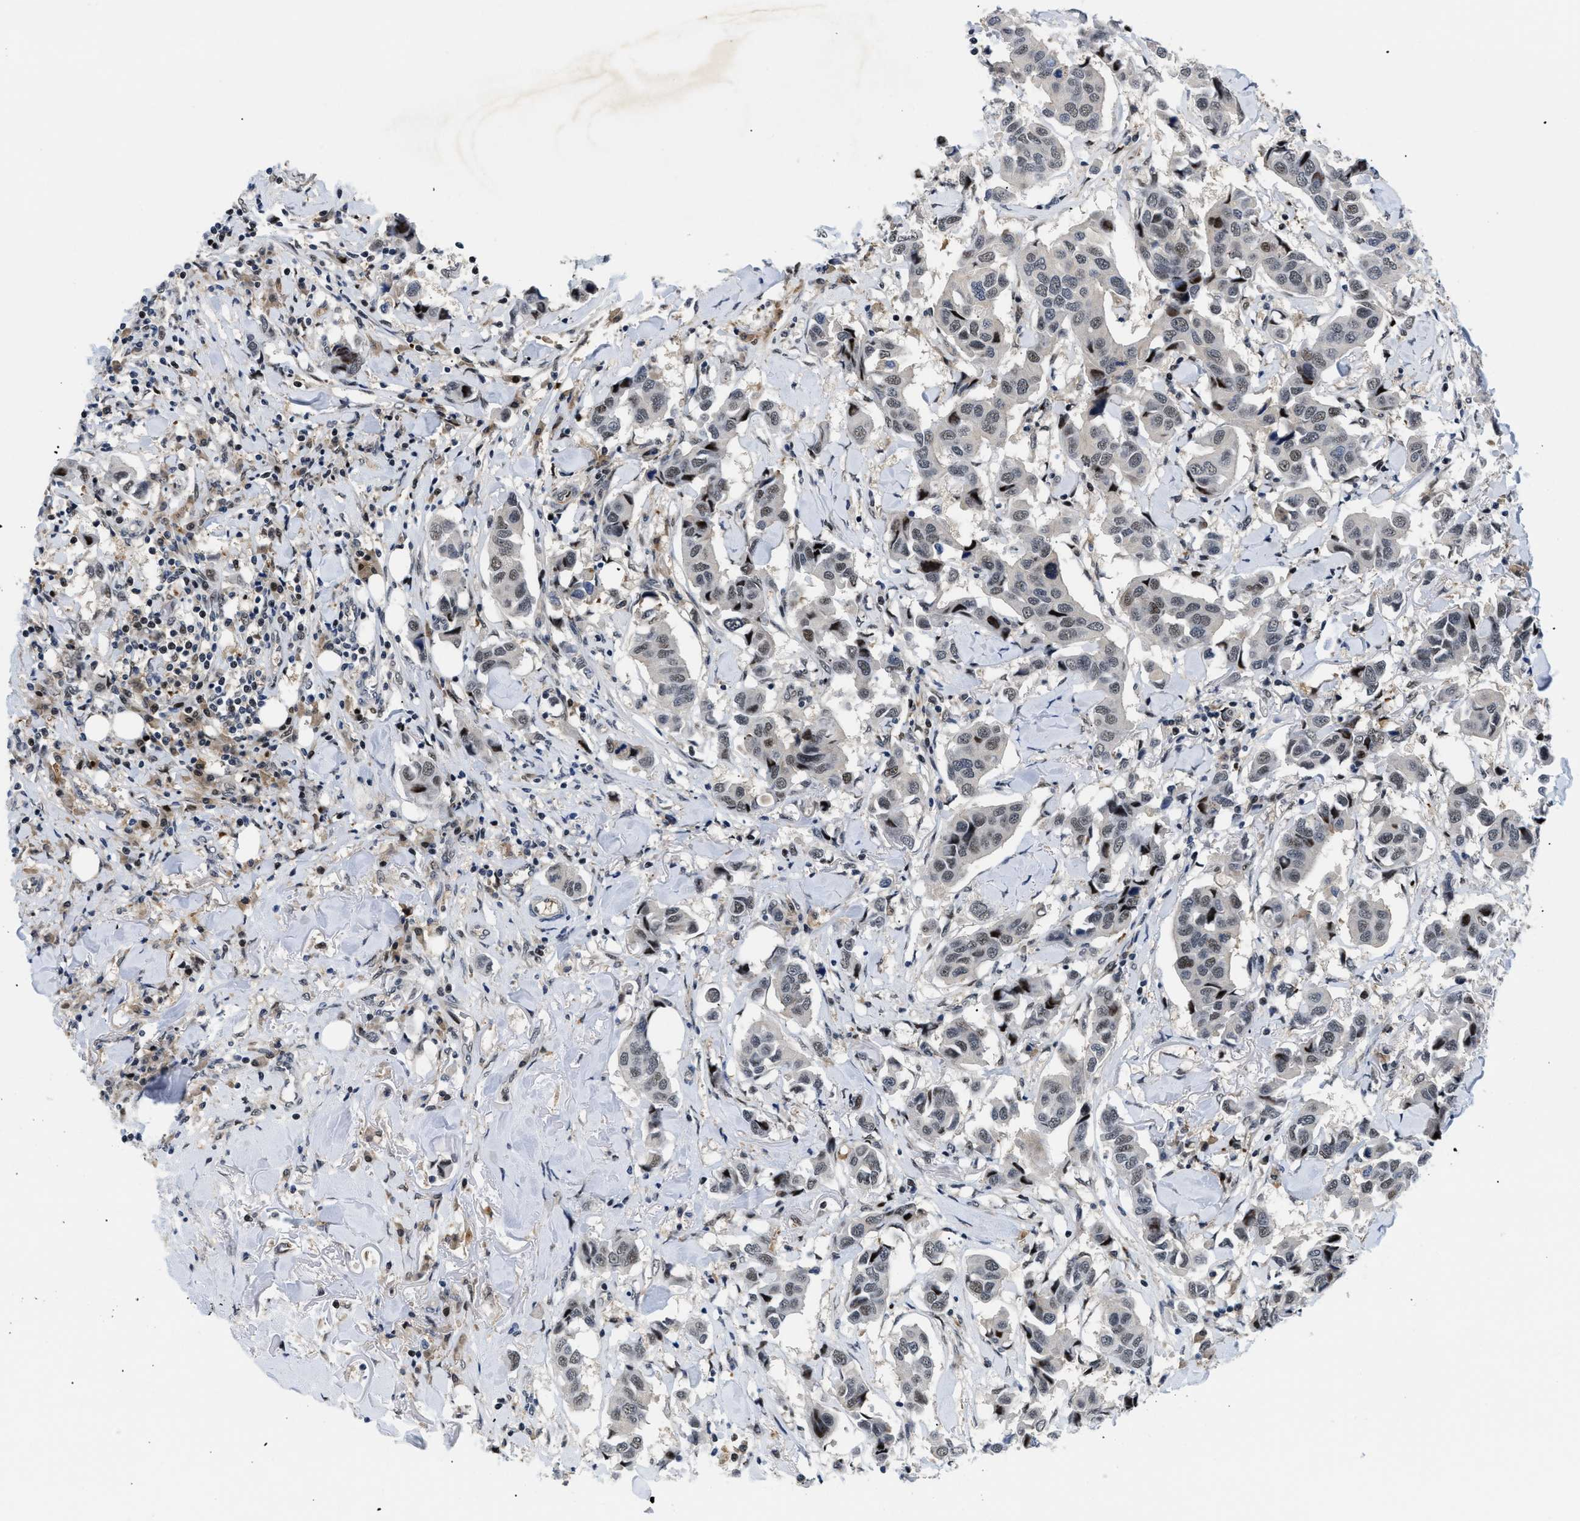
{"staining": {"intensity": "moderate", "quantity": "<25%", "location": "nuclear"}, "tissue": "breast cancer", "cell_type": "Tumor cells", "image_type": "cancer", "snomed": [{"axis": "morphology", "description": "Duct carcinoma"}, {"axis": "topography", "description": "Breast"}], "caption": "Human invasive ductal carcinoma (breast) stained with a brown dye displays moderate nuclear positive positivity in approximately <25% of tumor cells.", "gene": "SLC29A2", "patient": {"sex": "female", "age": 80}}